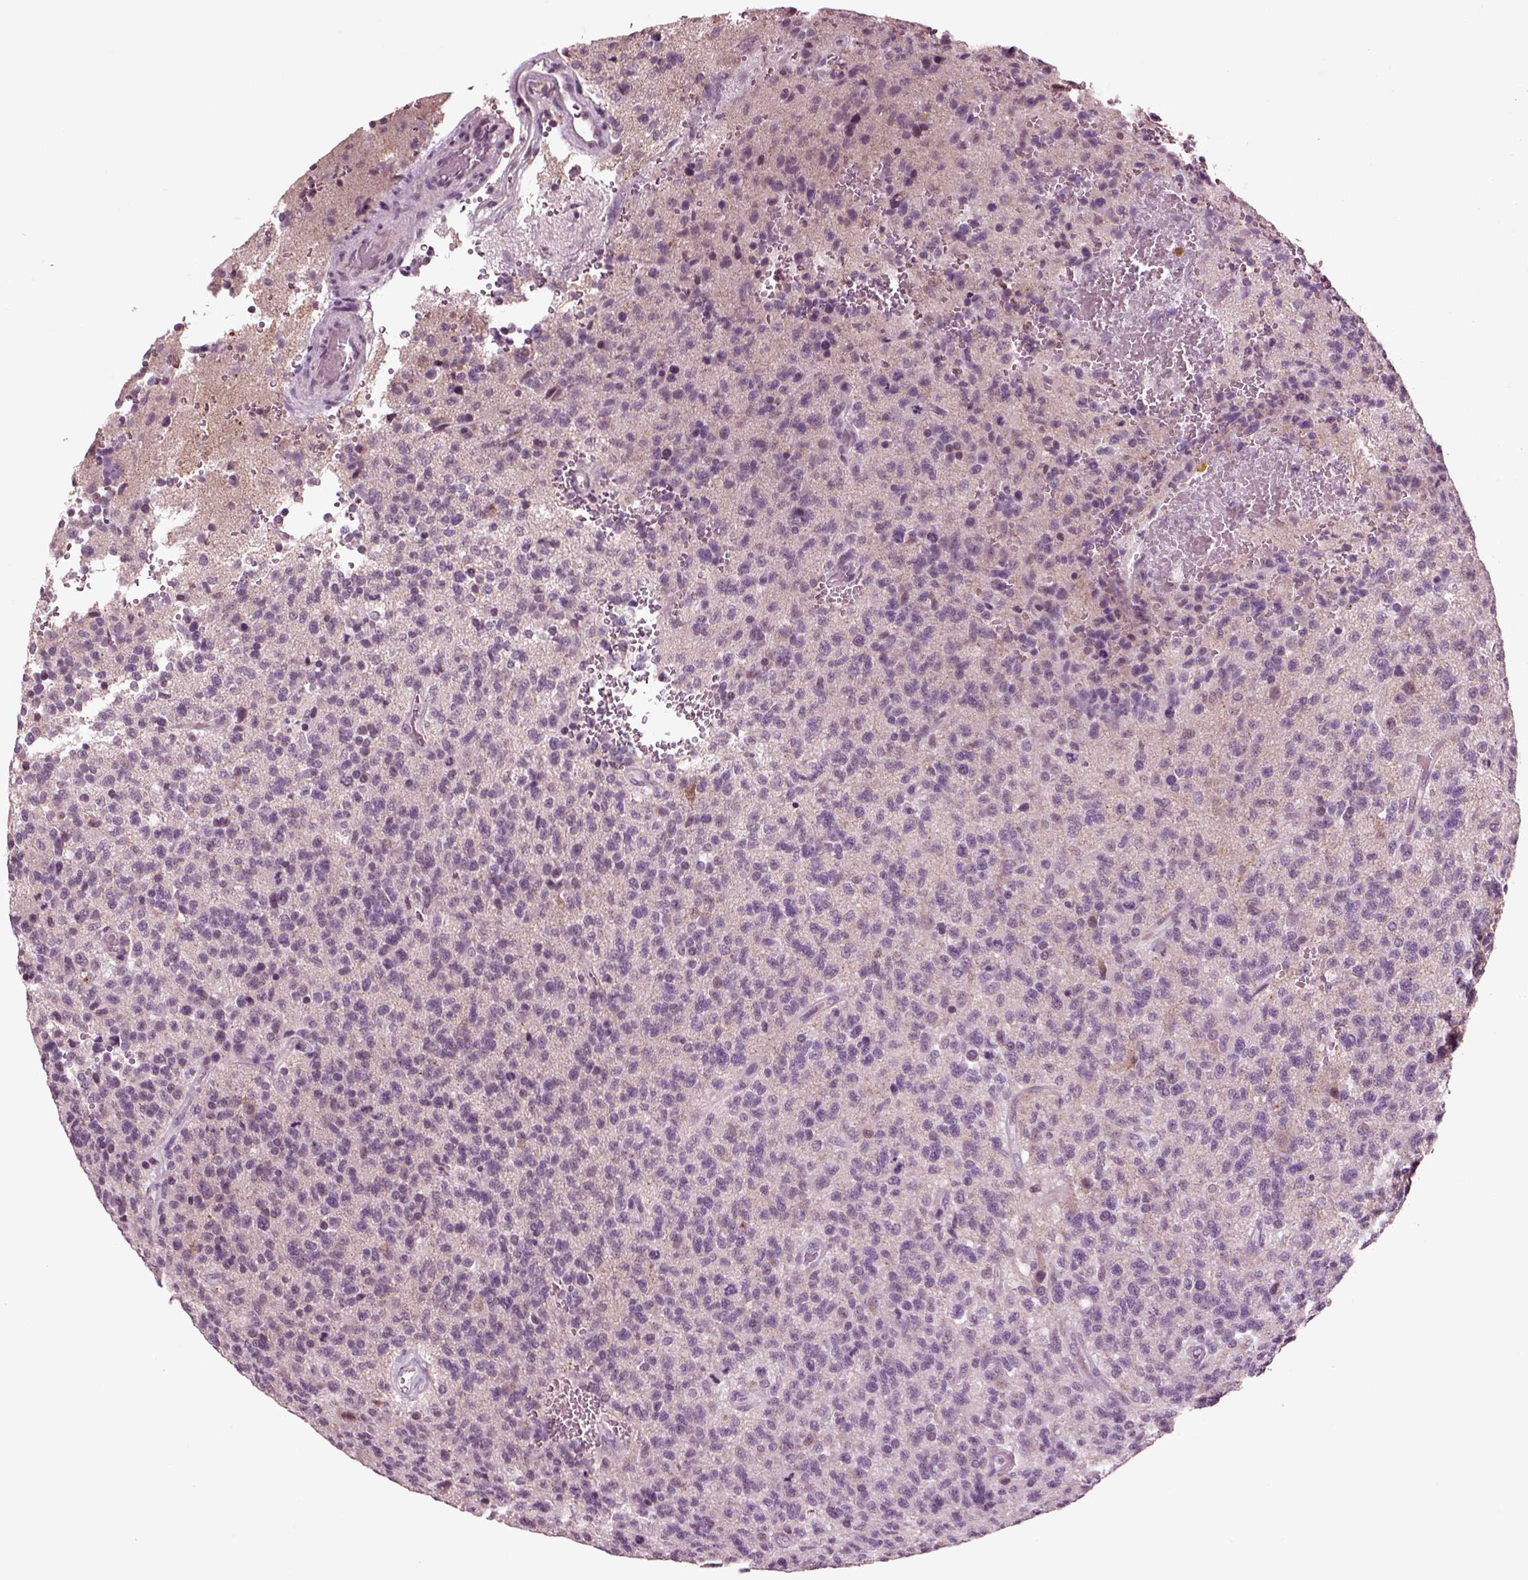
{"staining": {"intensity": "negative", "quantity": "none", "location": "none"}, "tissue": "glioma", "cell_type": "Tumor cells", "image_type": "cancer", "snomed": [{"axis": "morphology", "description": "Glioma, malignant, High grade"}, {"axis": "topography", "description": "Brain"}], "caption": "Human glioma stained for a protein using immunohistochemistry (IHC) shows no positivity in tumor cells.", "gene": "CHGB", "patient": {"sex": "male", "age": 56}}